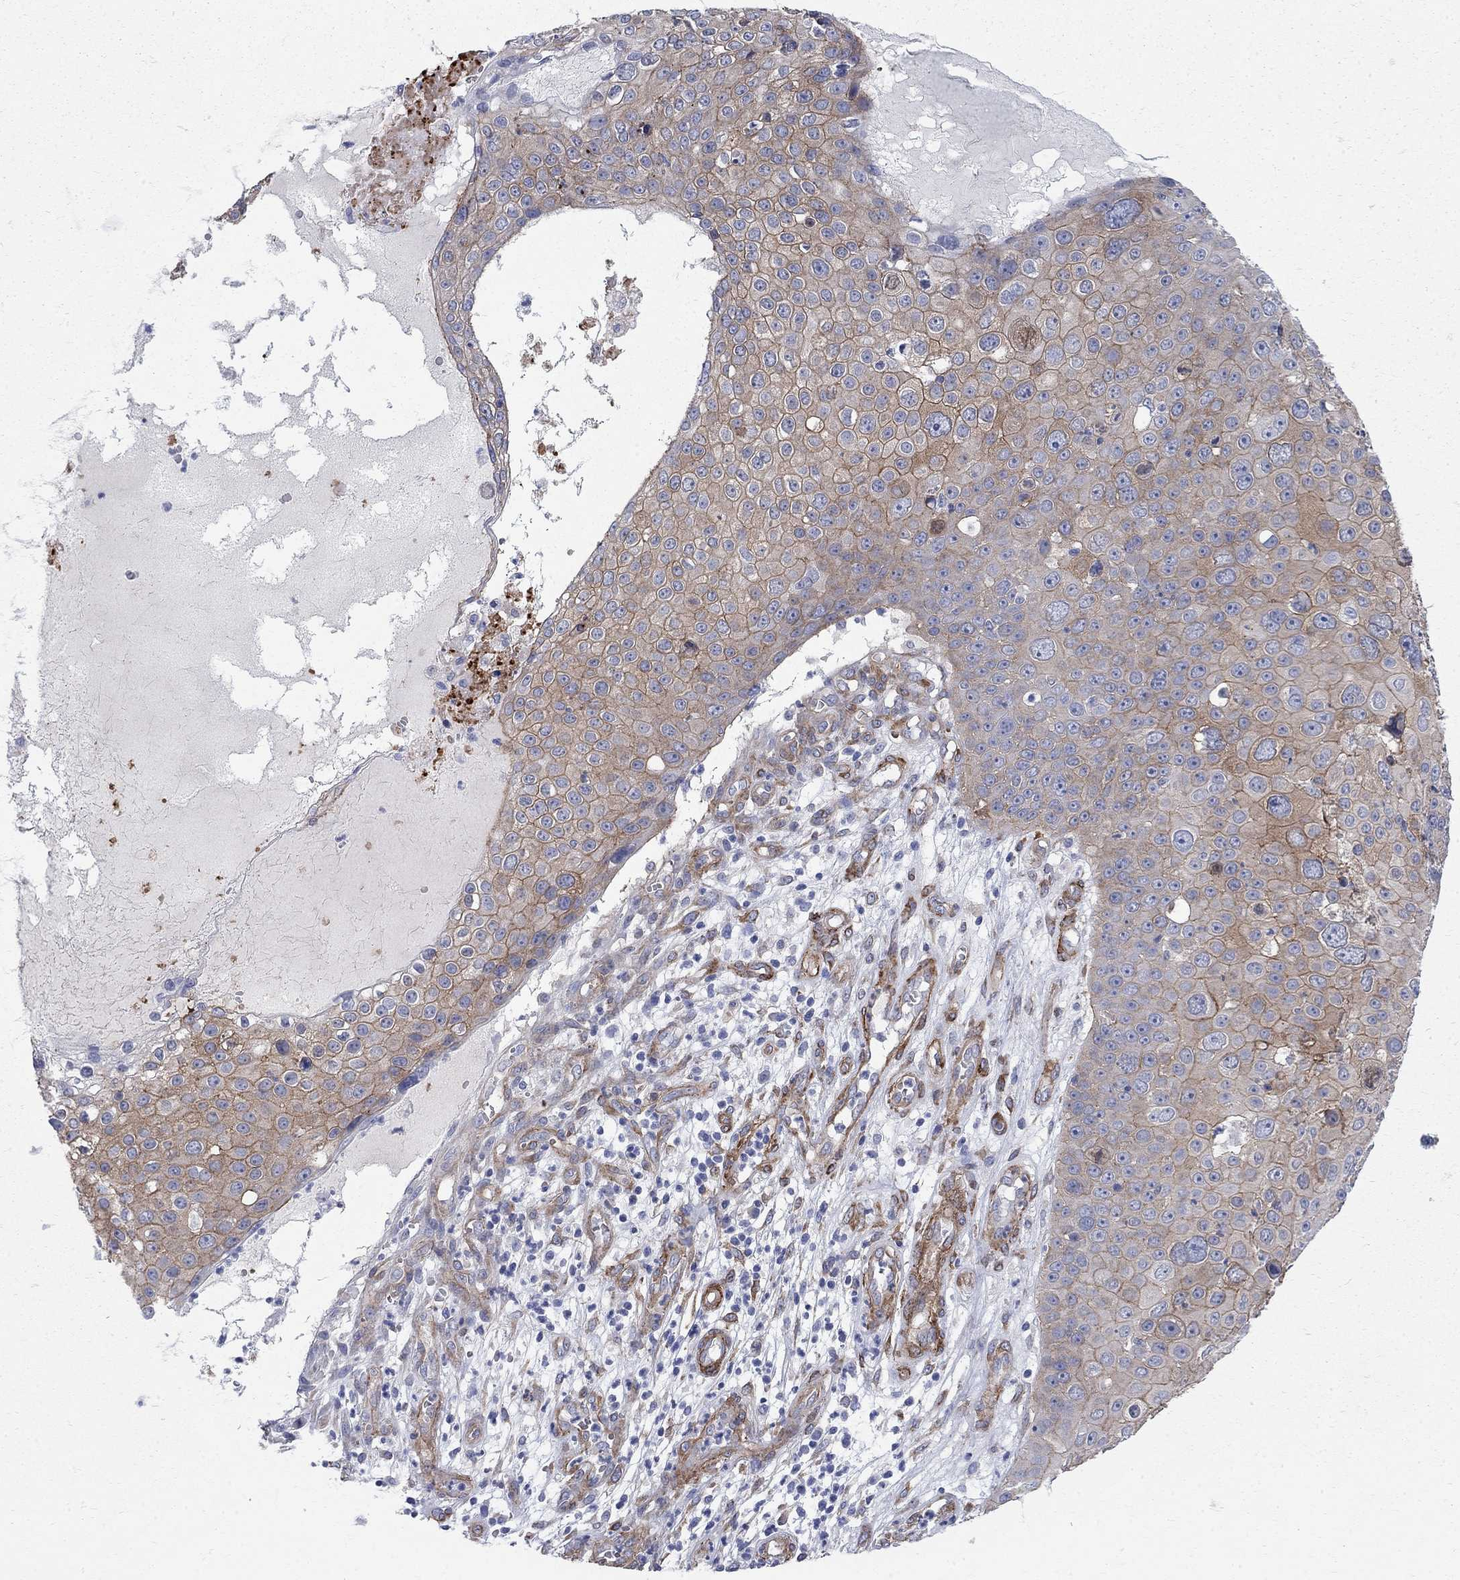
{"staining": {"intensity": "moderate", "quantity": "<25%", "location": "cytoplasmic/membranous"}, "tissue": "skin cancer", "cell_type": "Tumor cells", "image_type": "cancer", "snomed": [{"axis": "morphology", "description": "Squamous cell carcinoma, NOS"}, {"axis": "topography", "description": "Skin"}], "caption": "Skin squamous cell carcinoma stained with a brown dye demonstrates moderate cytoplasmic/membranous positive expression in about <25% of tumor cells.", "gene": "SEPTIN8", "patient": {"sex": "male", "age": 71}}